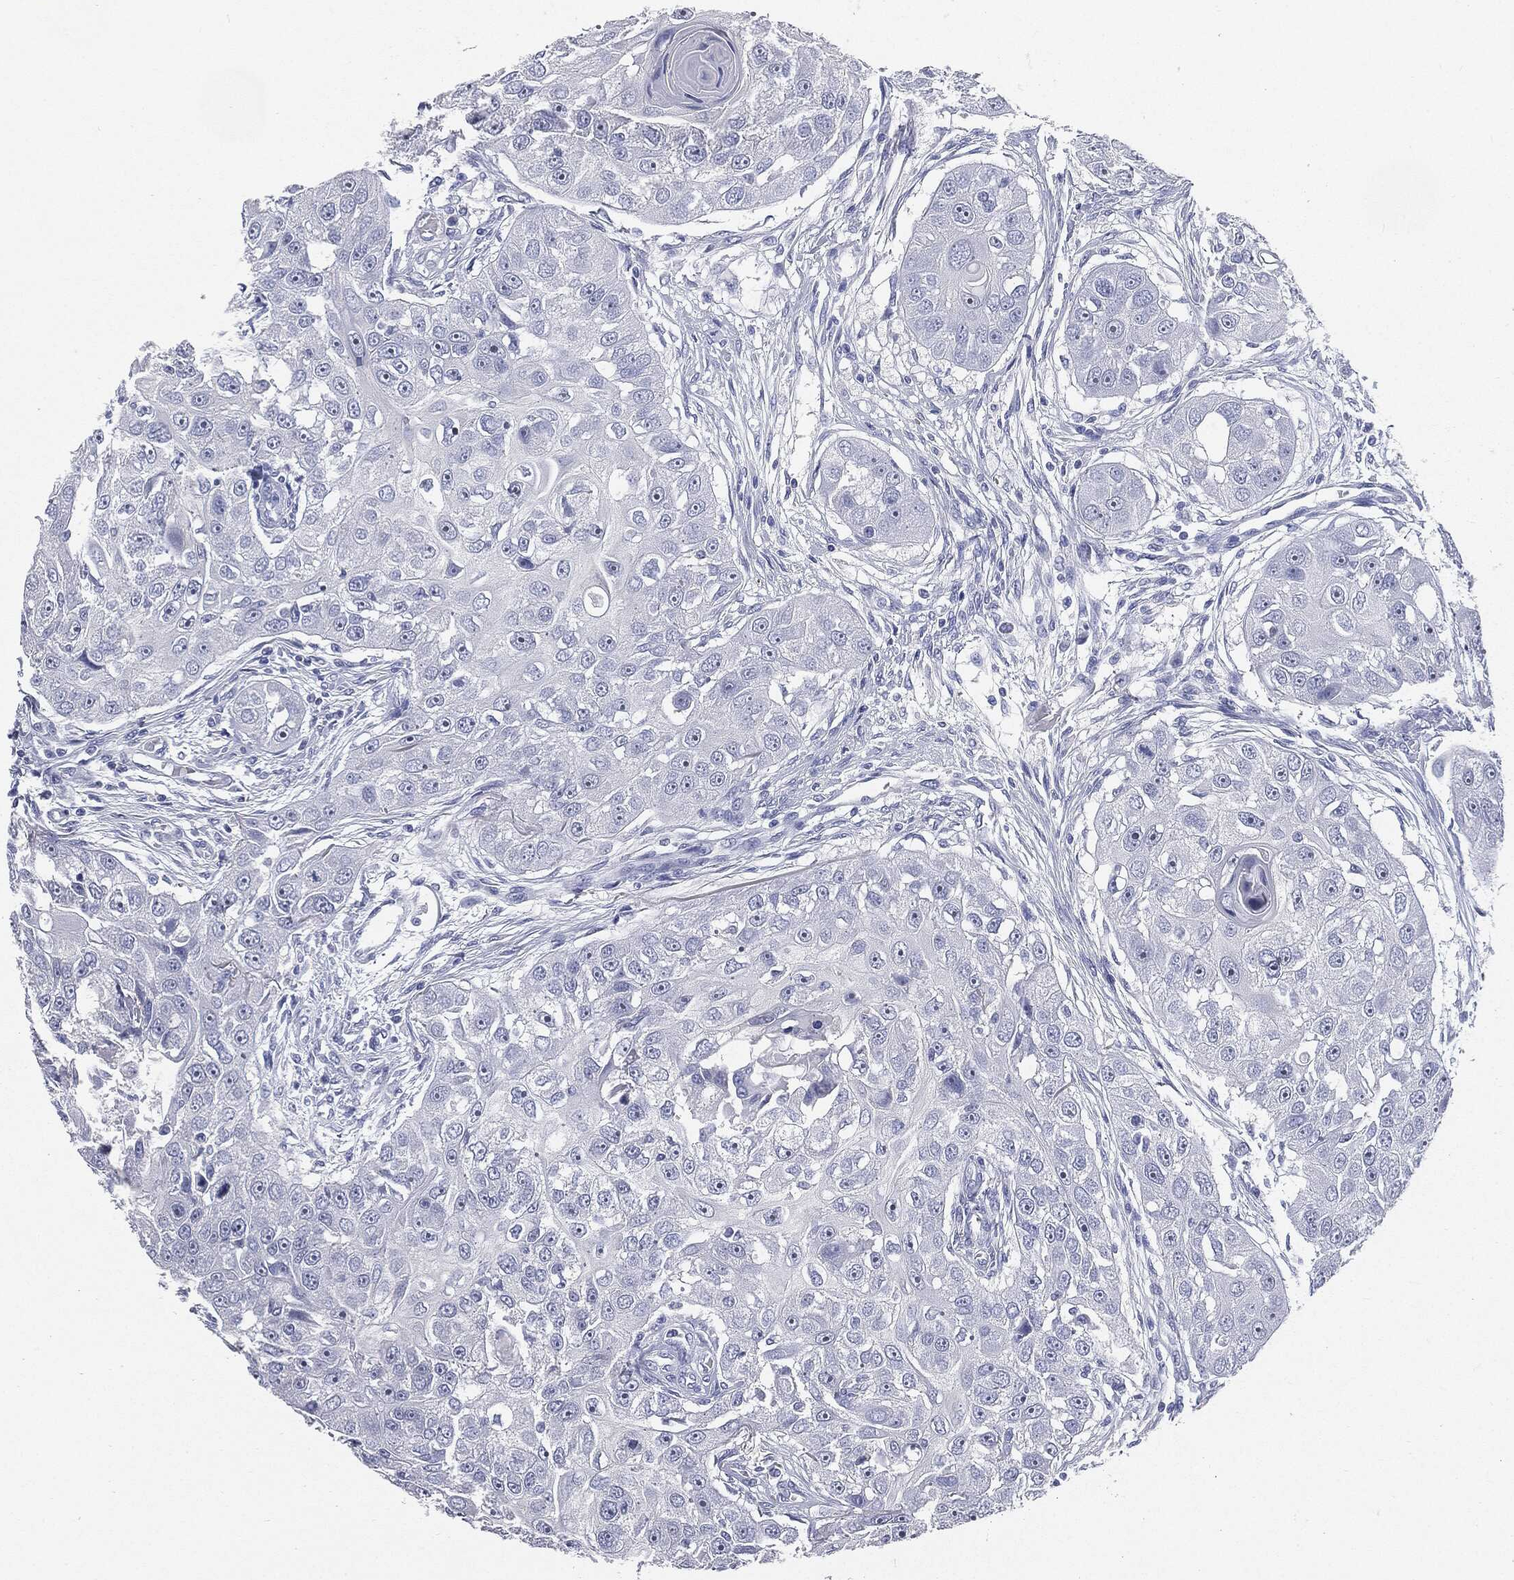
{"staining": {"intensity": "negative", "quantity": "none", "location": "none"}, "tissue": "head and neck cancer", "cell_type": "Tumor cells", "image_type": "cancer", "snomed": [{"axis": "morphology", "description": "Squamous cell carcinoma, NOS"}, {"axis": "topography", "description": "Head-Neck"}], "caption": "There is no significant staining in tumor cells of head and neck cancer (squamous cell carcinoma).", "gene": "CUZD1", "patient": {"sex": "male", "age": 51}}